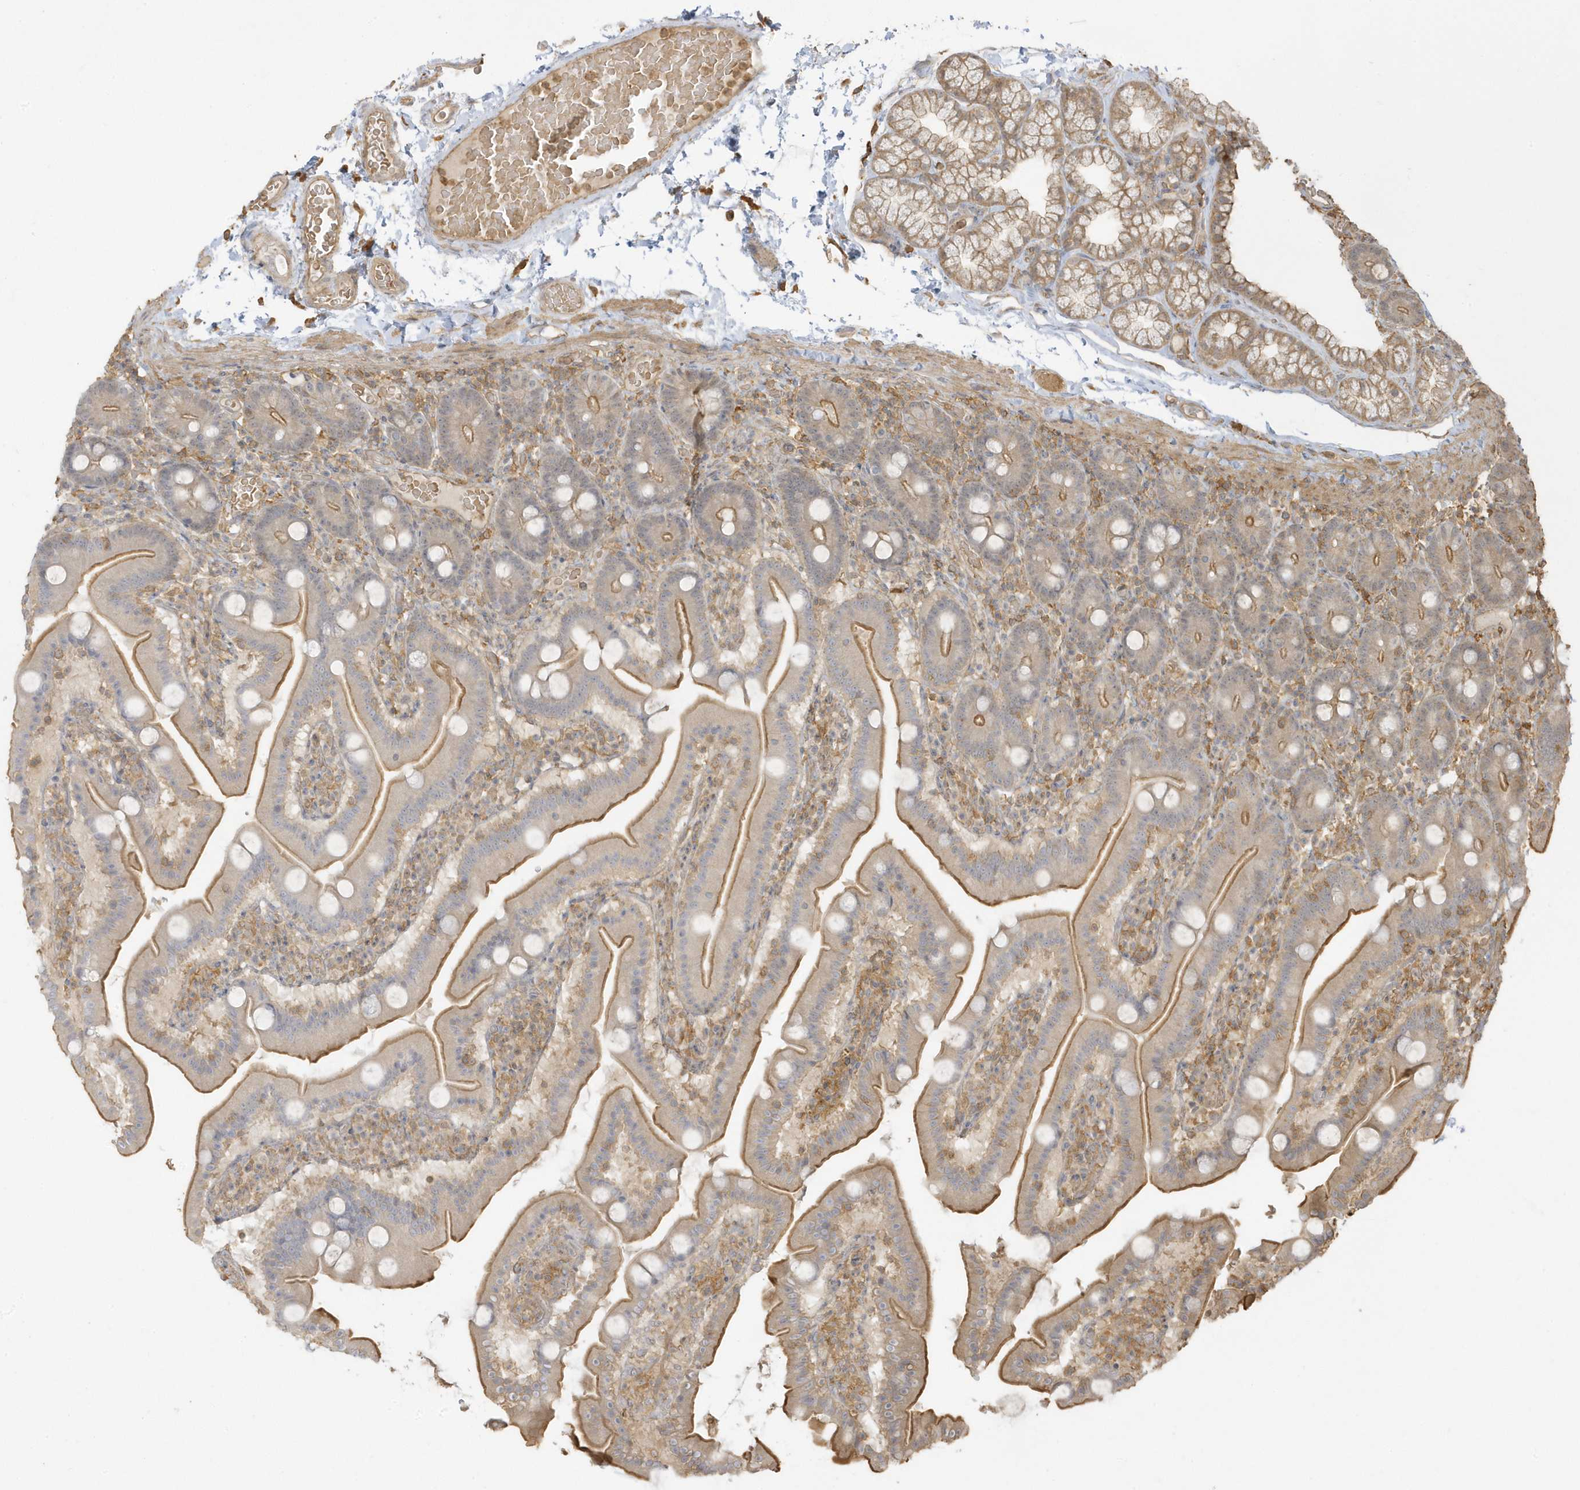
{"staining": {"intensity": "moderate", "quantity": "25%-75%", "location": "cytoplasmic/membranous"}, "tissue": "duodenum", "cell_type": "Glandular cells", "image_type": "normal", "snomed": [{"axis": "morphology", "description": "Normal tissue, NOS"}, {"axis": "topography", "description": "Duodenum"}], "caption": "Immunohistochemistry staining of unremarkable duodenum, which shows medium levels of moderate cytoplasmic/membranous positivity in approximately 25%-75% of glandular cells indicating moderate cytoplasmic/membranous protein positivity. The staining was performed using DAB (3,3'-diaminobenzidine) (brown) for protein detection and nuclei were counterstained in hematoxylin (blue).", "gene": "ZBTB8A", "patient": {"sex": "male", "age": 55}}